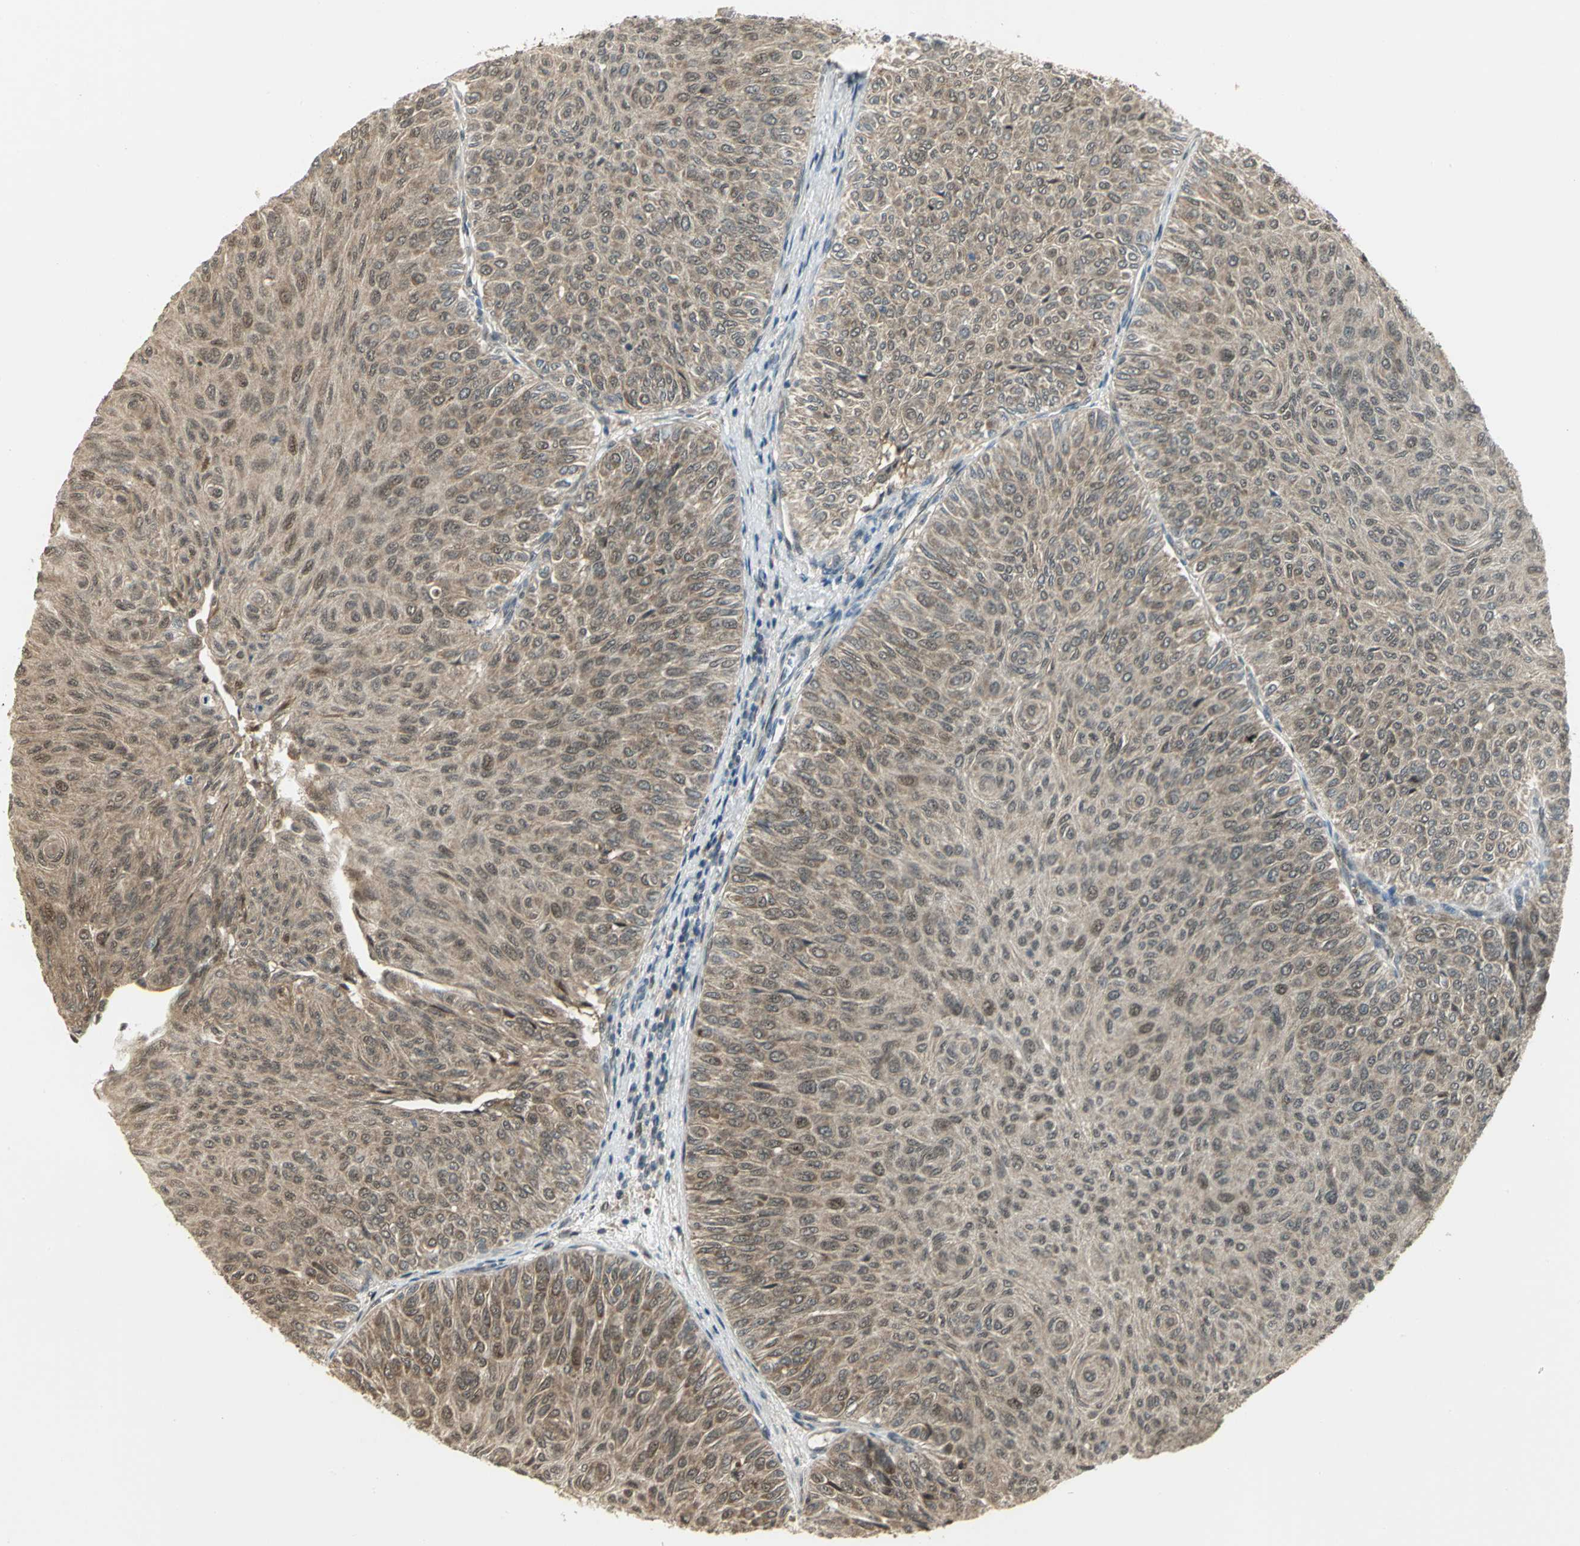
{"staining": {"intensity": "weak", "quantity": ">75%", "location": "cytoplasmic/membranous"}, "tissue": "urothelial cancer", "cell_type": "Tumor cells", "image_type": "cancer", "snomed": [{"axis": "morphology", "description": "Urothelial carcinoma, Low grade"}, {"axis": "topography", "description": "Urinary bladder"}], "caption": "Immunohistochemistry image of human urothelial carcinoma (low-grade) stained for a protein (brown), which shows low levels of weak cytoplasmic/membranous staining in approximately >75% of tumor cells.", "gene": "PSMC4", "patient": {"sex": "male", "age": 78}}